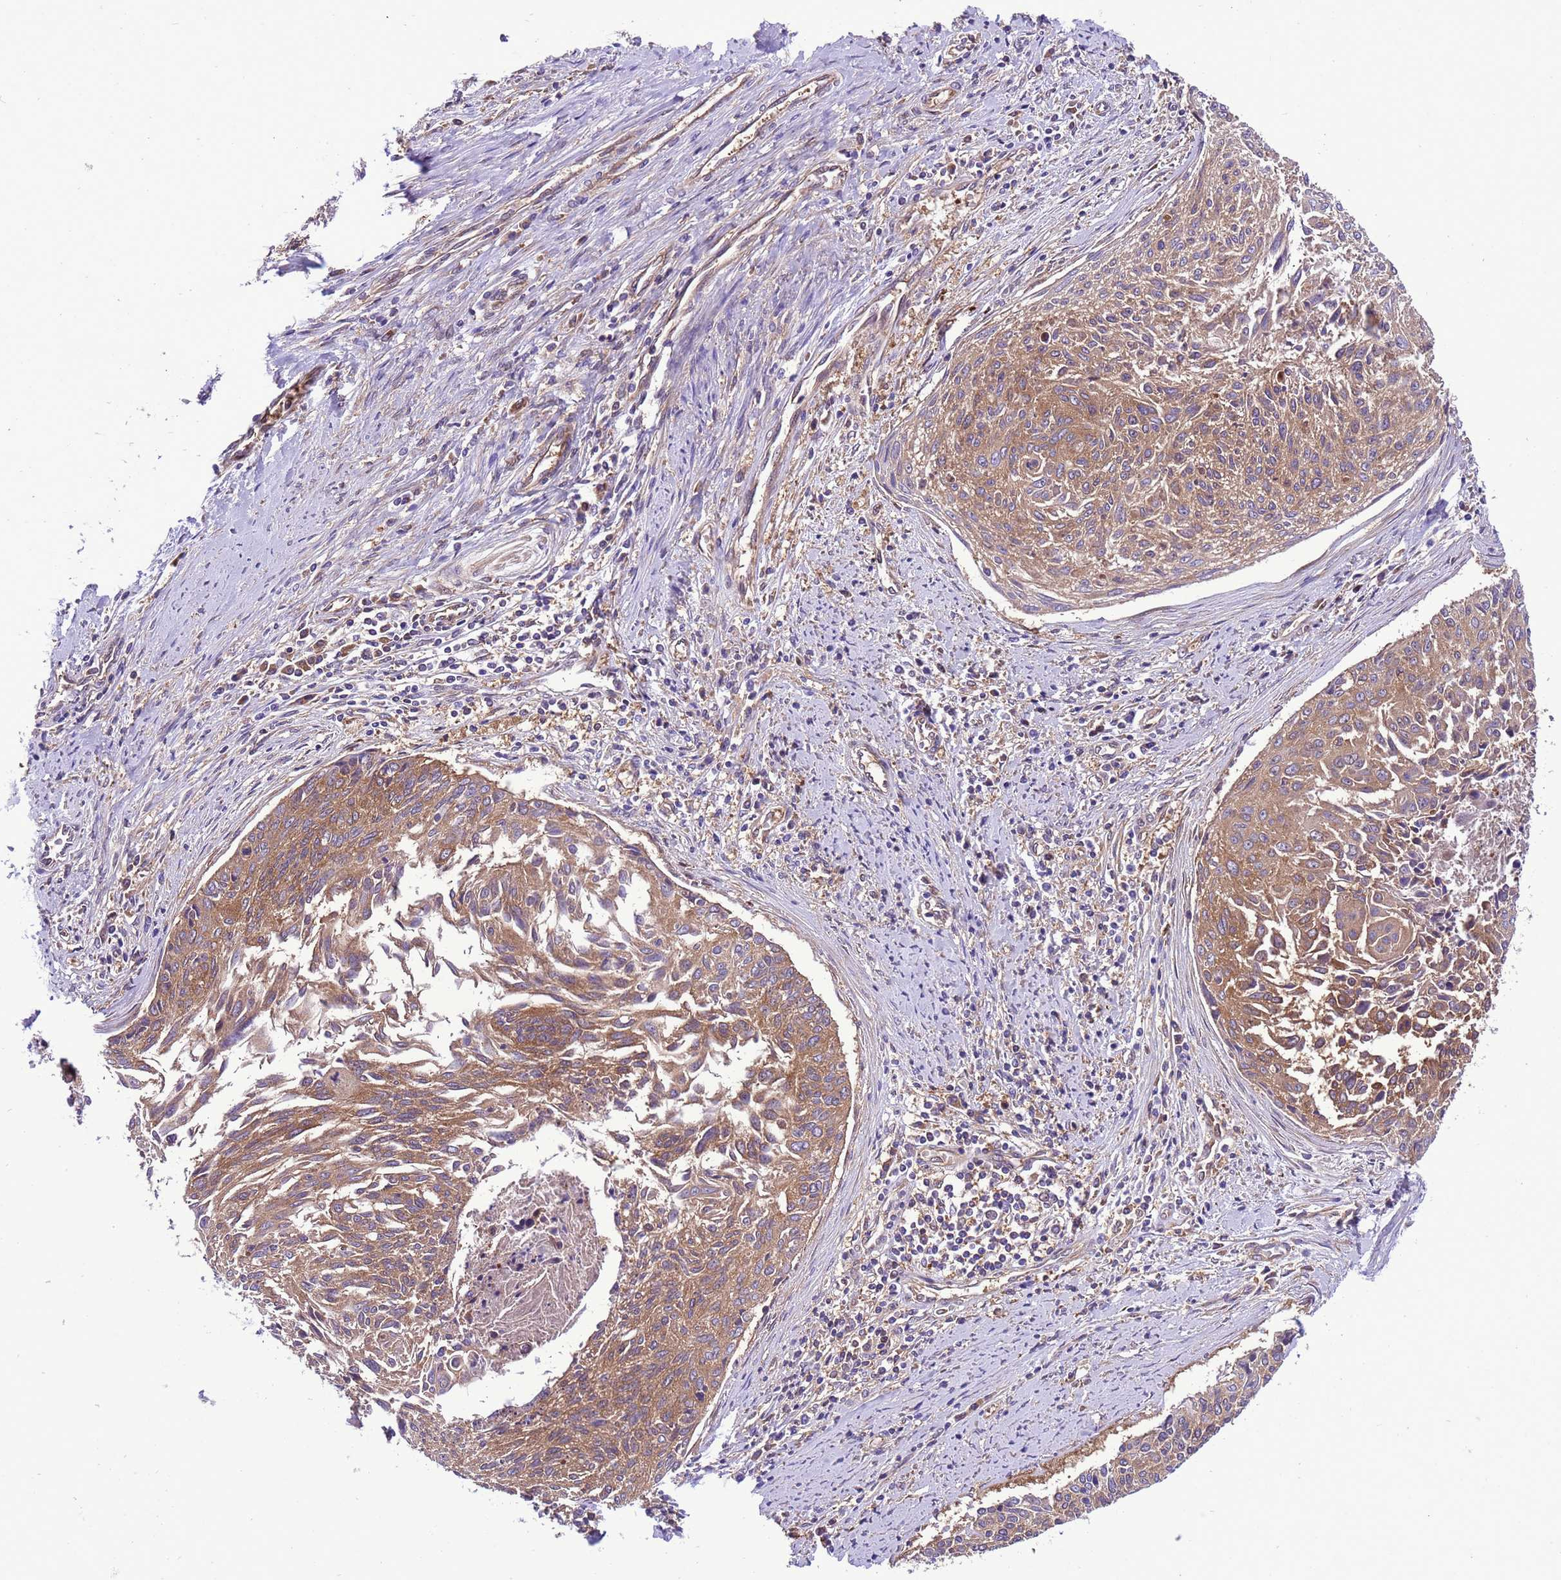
{"staining": {"intensity": "moderate", "quantity": ">75%", "location": "cytoplasmic/membranous"}, "tissue": "cervical cancer", "cell_type": "Tumor cells", "image_type": "cancer", "snomed": [{"axis": "morphology", "description": "Squamous cell carcinoma, NOS"}, {"axis": "topography", "description": "Cervix"}], "caption": "The micrograph shows a brown stain indicating the presence of a protein in the cytoplasmic/membranous of tumor cells in squamous cell carcinoma (cervical).", "gene": "RABEP2", "patient": {"sex": "female", "age": 55}}